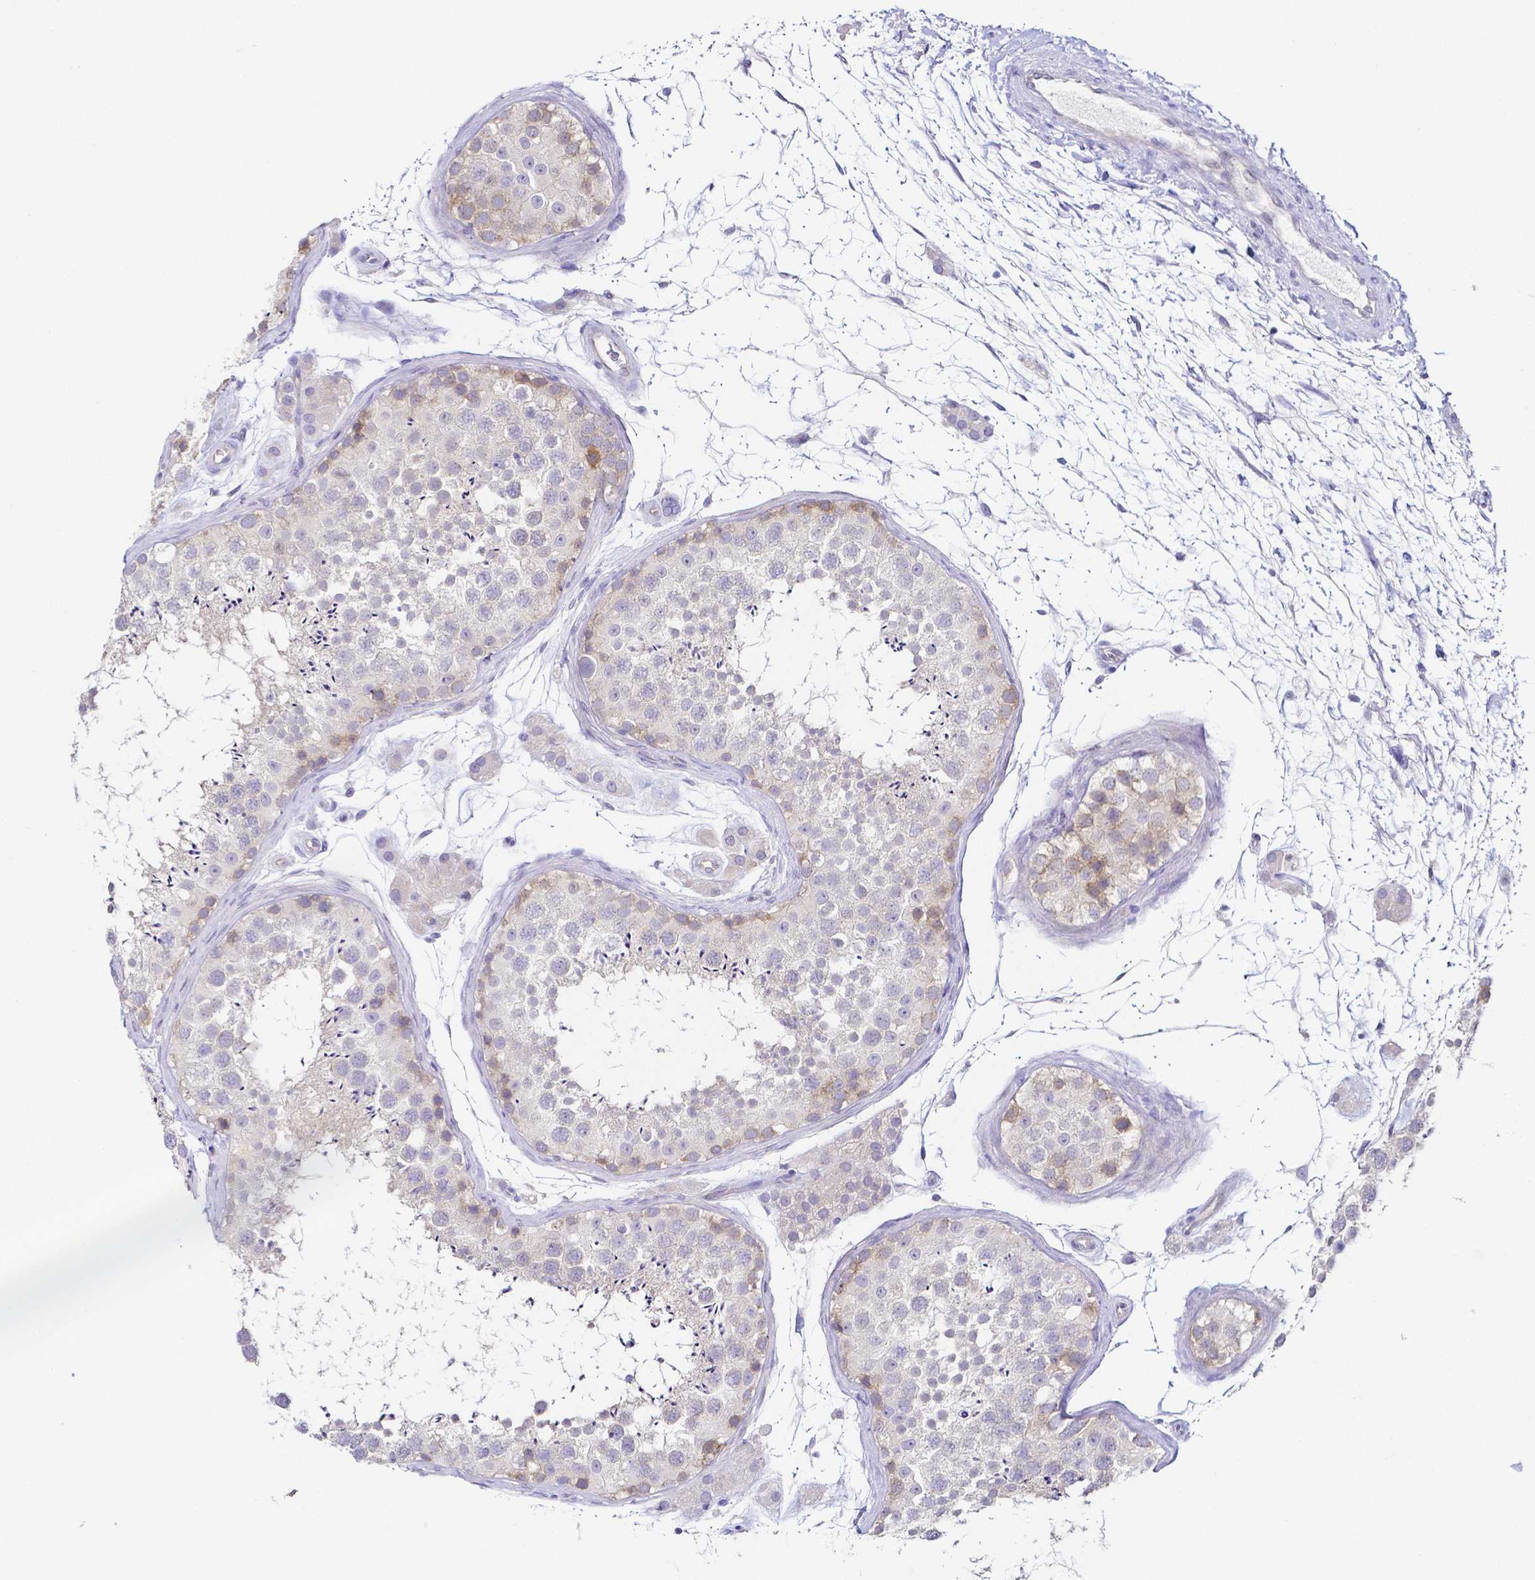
{"staining": {"intensity": "weak", "quantity": "<25%", "location": "cytoplasmic/membranous"}, "tissue": "testis", "cell_type": "Cells in seminiferous ducts", "image_type": "normal", "snomed": [{"axis": "morphology", "description": "Normal tissue, NOS"}, {"axis": "topography", "description": "Testis"}], "caption": "The image exhibits no significant positivity in cells in seminiferous ducts of testis. The staining is performed using DAB brown chromogen with nuclei counter-stained in using hematoxylin.", "gene": "PKP3", "patient": {"sex": "male", "age": 41}}